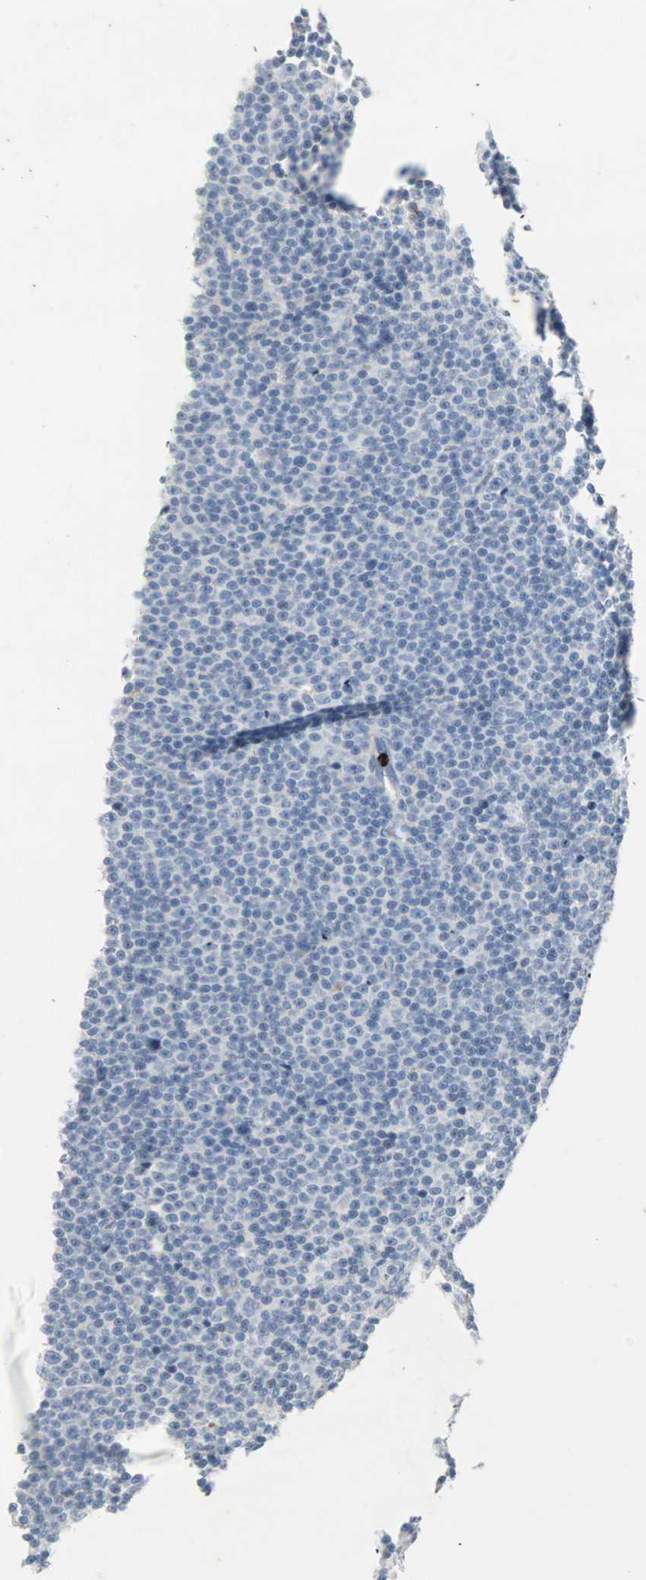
{"staining": {"intensity": "negative", "quantity": "none", "location": "none"}, "tissue": "lymphoma", "cell_type": "Tumor cells", "image_type": "cancer", "snomed": [{"axis": "morphology", "description": "Malignant lymphoma, non-Hodgkin's type, Low grade"}, {"axis": "topography", "description": "Lymph node"}], "caption": "Immunohistochemistry (IHC) of malignant lymphoma, non-Hodgkin's type (low-grade) exhibits no staining in tumor cells. The staining is performed using DAB (3,3'-diaminobenzidine) brown chromogen with nuclei counter-stained in using hematoxylin.", "gene": "CEACAM6", "patient": {"sex": "female", "age": 67}}